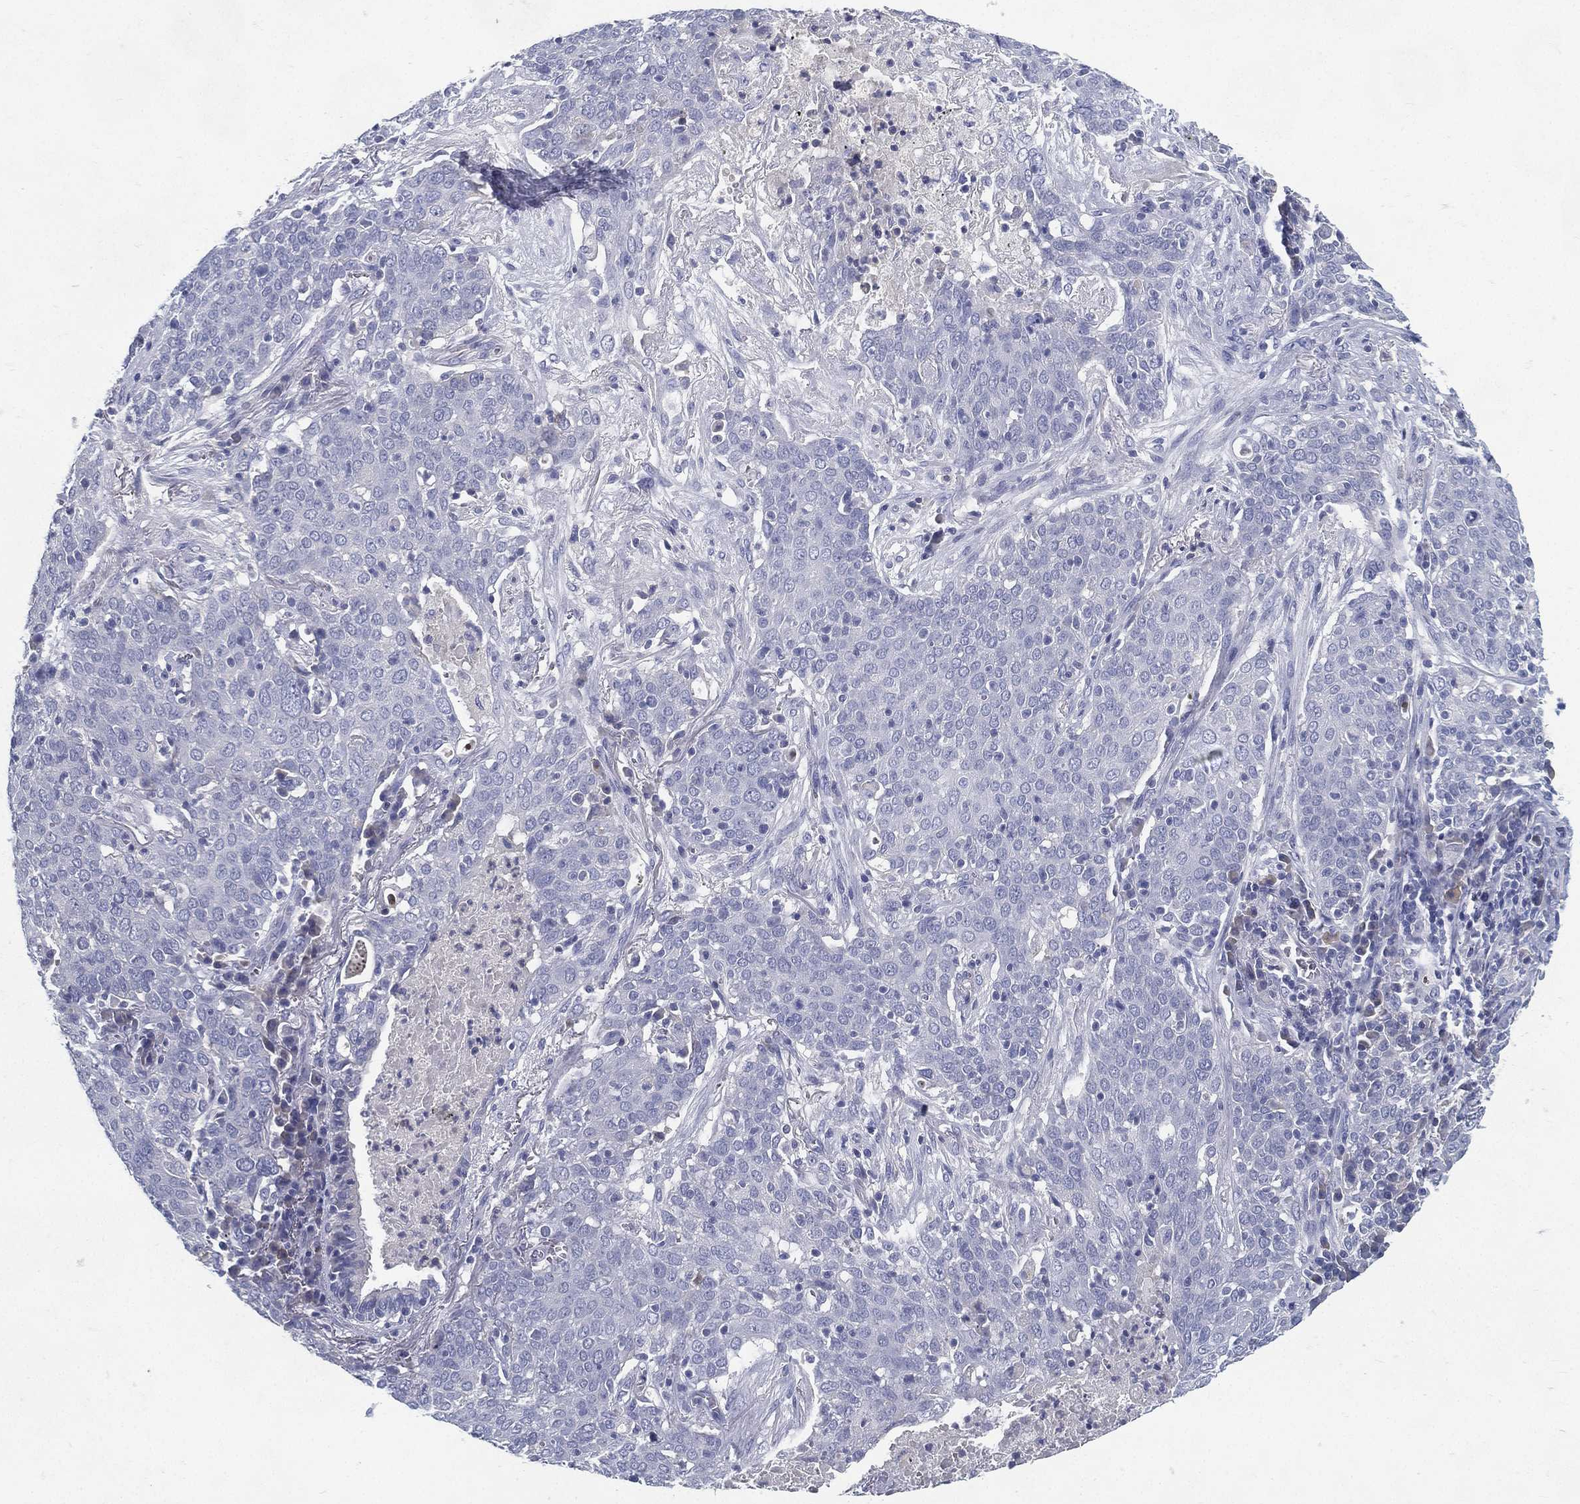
{"staining": {"intensity": "negative", "quantity": "none", "location": "none"}, "tissue": "lung cancer", "cell_type": "Tumor cells", "image_type": "cancer", "snomed": [{"axis": "morphology", "description": "Squamous cell carcinoma, NOS"}, {"axis": "topography", "description": "Lung"}], "caption": "IHC photomicrograph of neoplastic tissue: human lung cancer (squamous cell carcinoma) stained with DAB exhibits no significant protein staining in tumor cells.", "gene": "RGS13", "patient": {"sex": "male", "age": 82}}